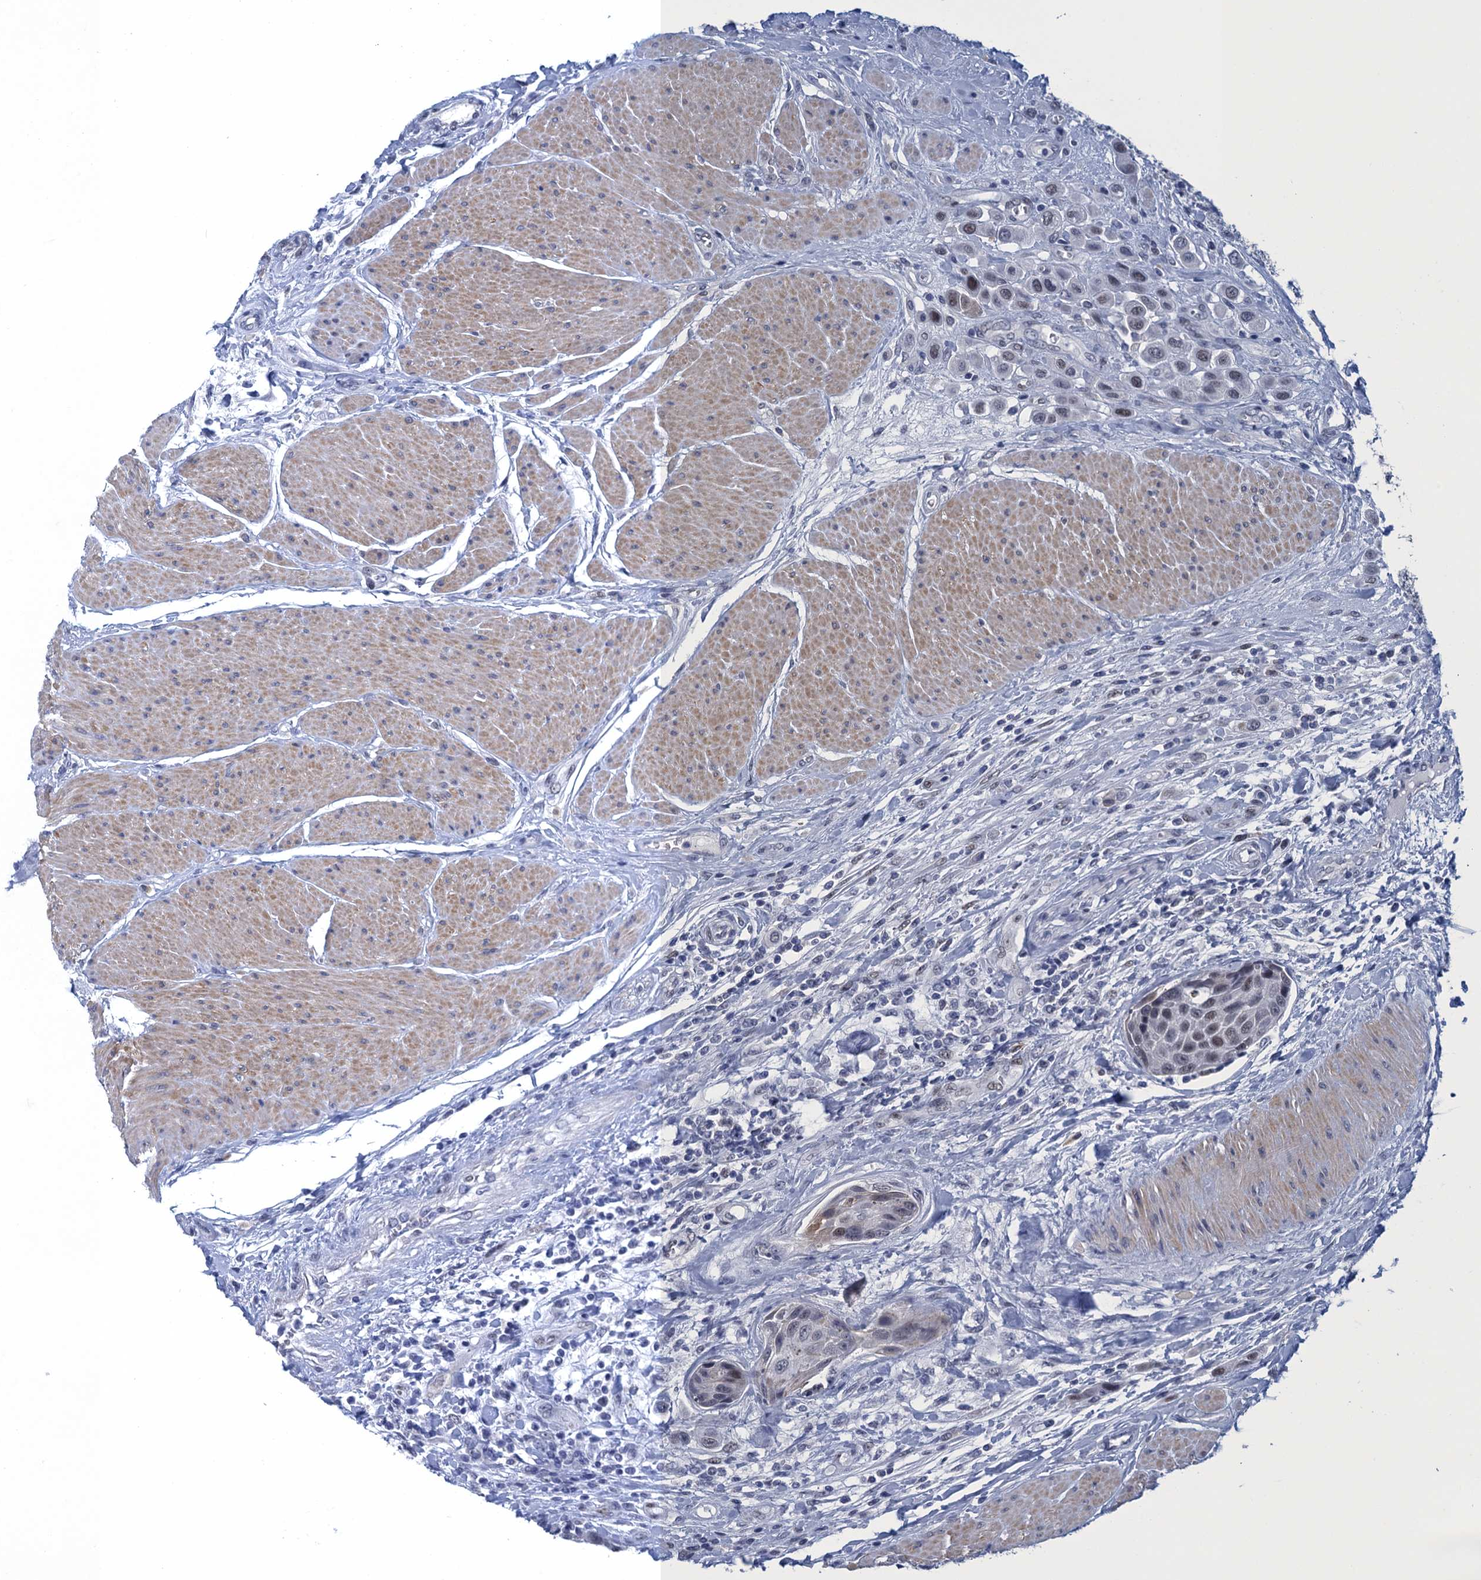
{"staining": {"intensity": "weak", "quantity": "<25%", "location": "nuclear"}, "tissue": "urothelial cancer", "cell_type": "Tumor cells", "image_type": "cancer", "snomed": [{"axis": "morphology", "description": "Urothelial carcinoma, High grade"}, {"axis": "topography", "description": "Urinary bladder"}], "caption": "Image shows no protein staining in tumor cells of urothelial cancer tissue. Nuclei are stained in blue.", "gene": "GINS3", "patient": {"sex": "male", "age": 50}}